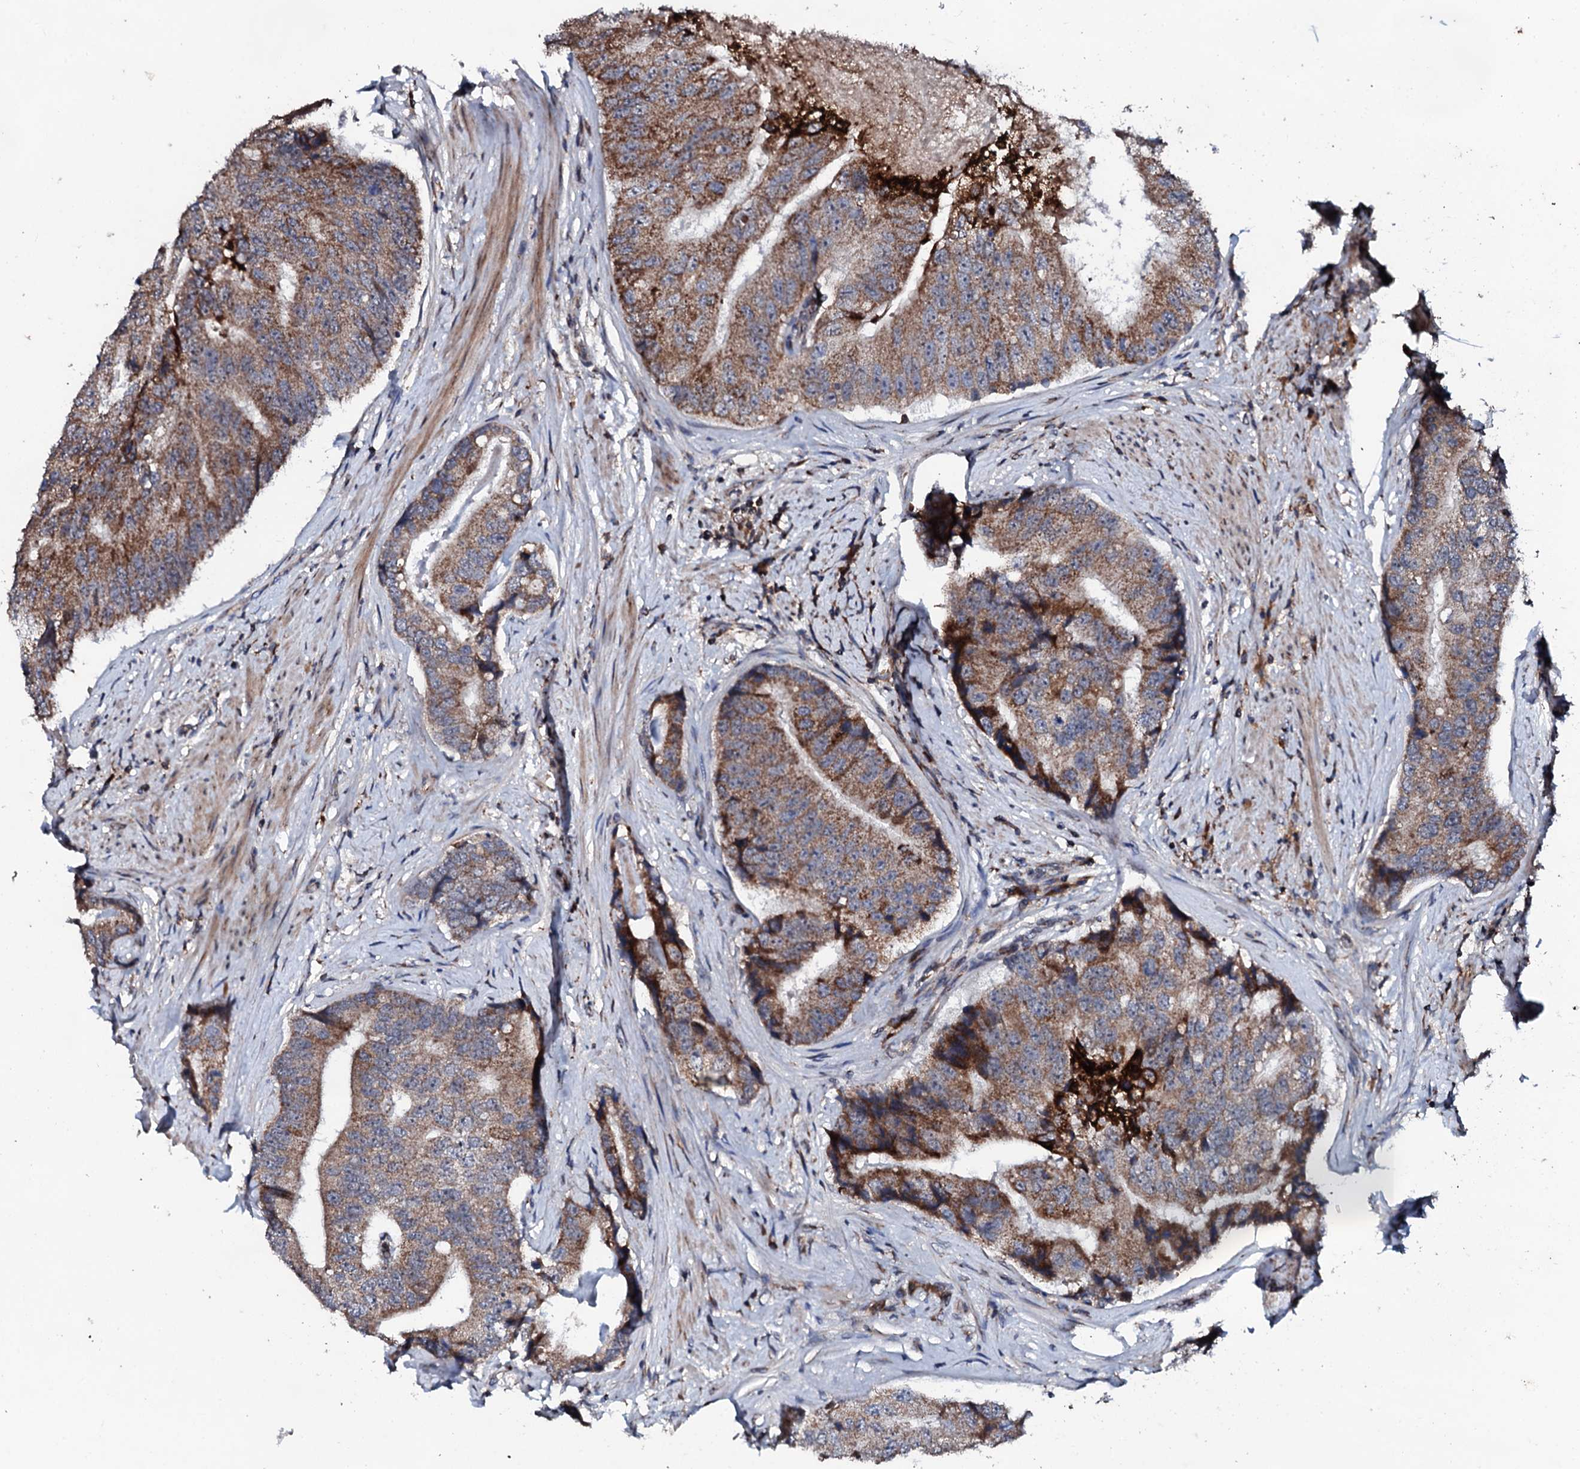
{"staining": {"intensity": "moderate", "quantity": ">75%", "location": "cytoplasmic/membranous"}, "tissue": "prostate cancer", "cell_type": "Tumor cells", "image_type": "cancer", "snomed": [{"axis": "morphology", "description": "Adenocarcinoma, High grade"}, {"axis": "topography", "description": "Prostate"}], "caption": "Prostate cancer (adenocarcinoma (high-grade)) stained for a protein exhibits moderate cytoplasmic/membranous positivity in tumor cells.", "gene": "SDHAF2", "patient": {"sex": "male", "age": 70}}